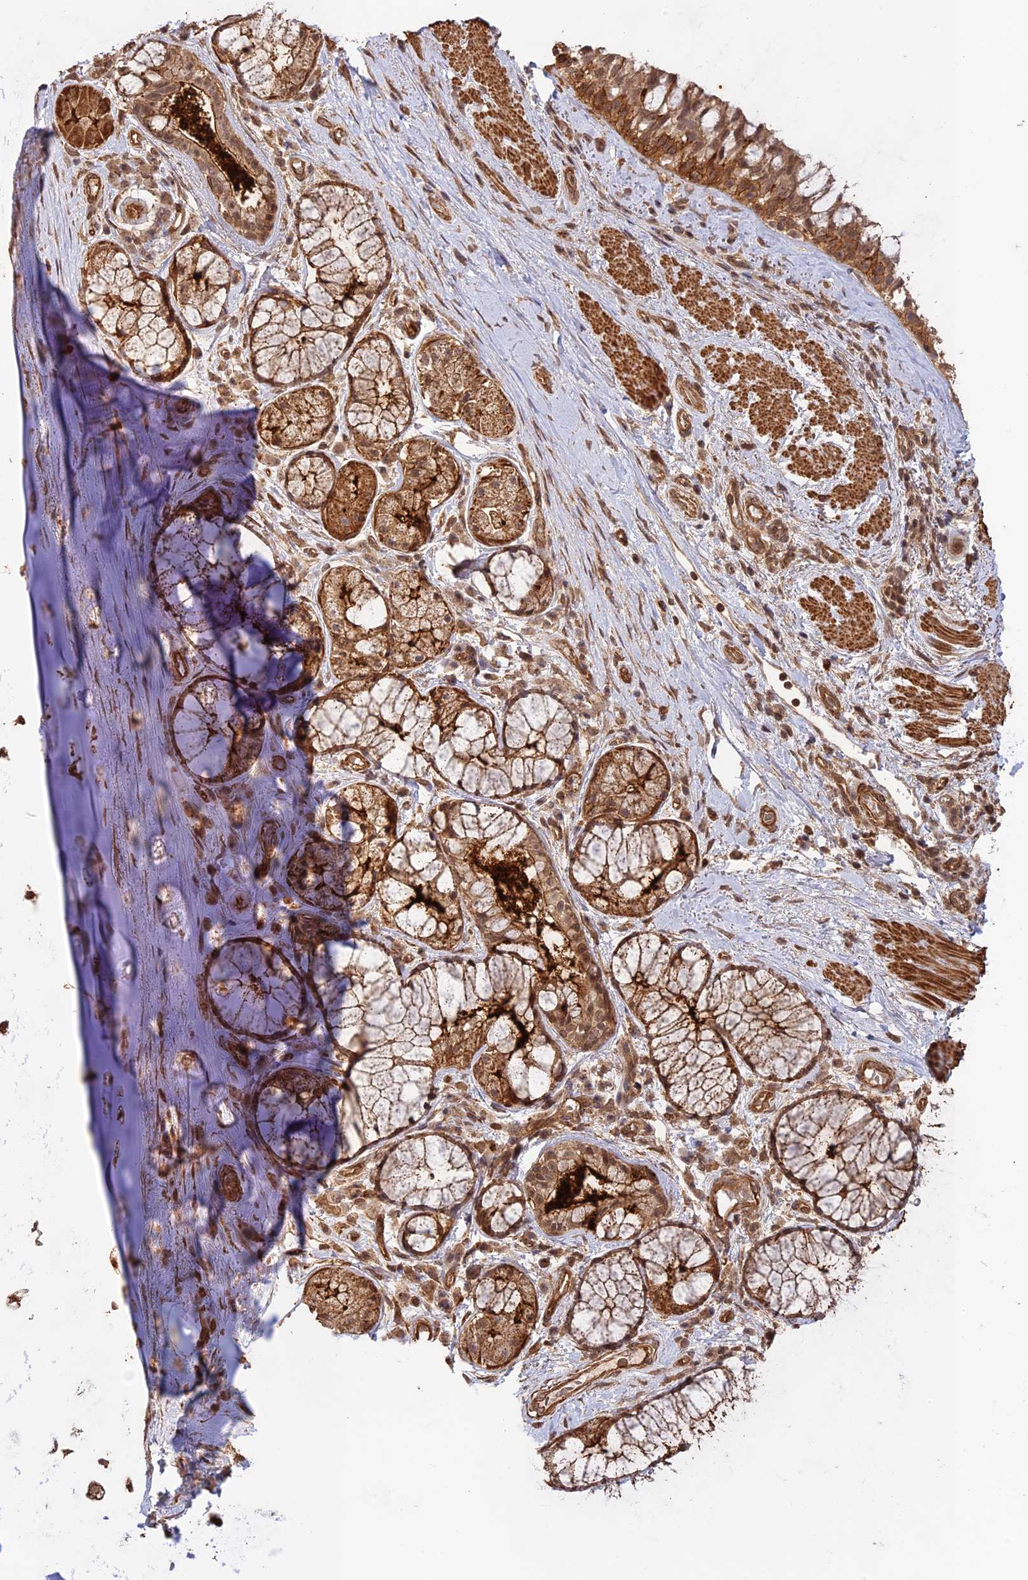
{"staining": {"intensity": "negative", "quantity": "none", "location": "none"}, "tissue": "adipose tissue", "cell_type": "Adipocytes", "image_type": "normal", "snomed": [{"axis": "morphology", "description": "Normal tissue, NOS"}, {"axis": "morphology", "description": "Squamous cell carcinoma, NOS"}, {"axis": "topography", "description": "Bronchus"}, {"axis": "topography", "description": "Lung"}], "caption": "Protein analysis of unremarkable adipose tissue reveals no significant expression in adipocytes. (DAB (3,3'-diaminobenzidine) IHC visualized using brightfield microscopy, high magnification).", "gene": "CCDC174", "patient": {"sex": "male", "age": 64}}